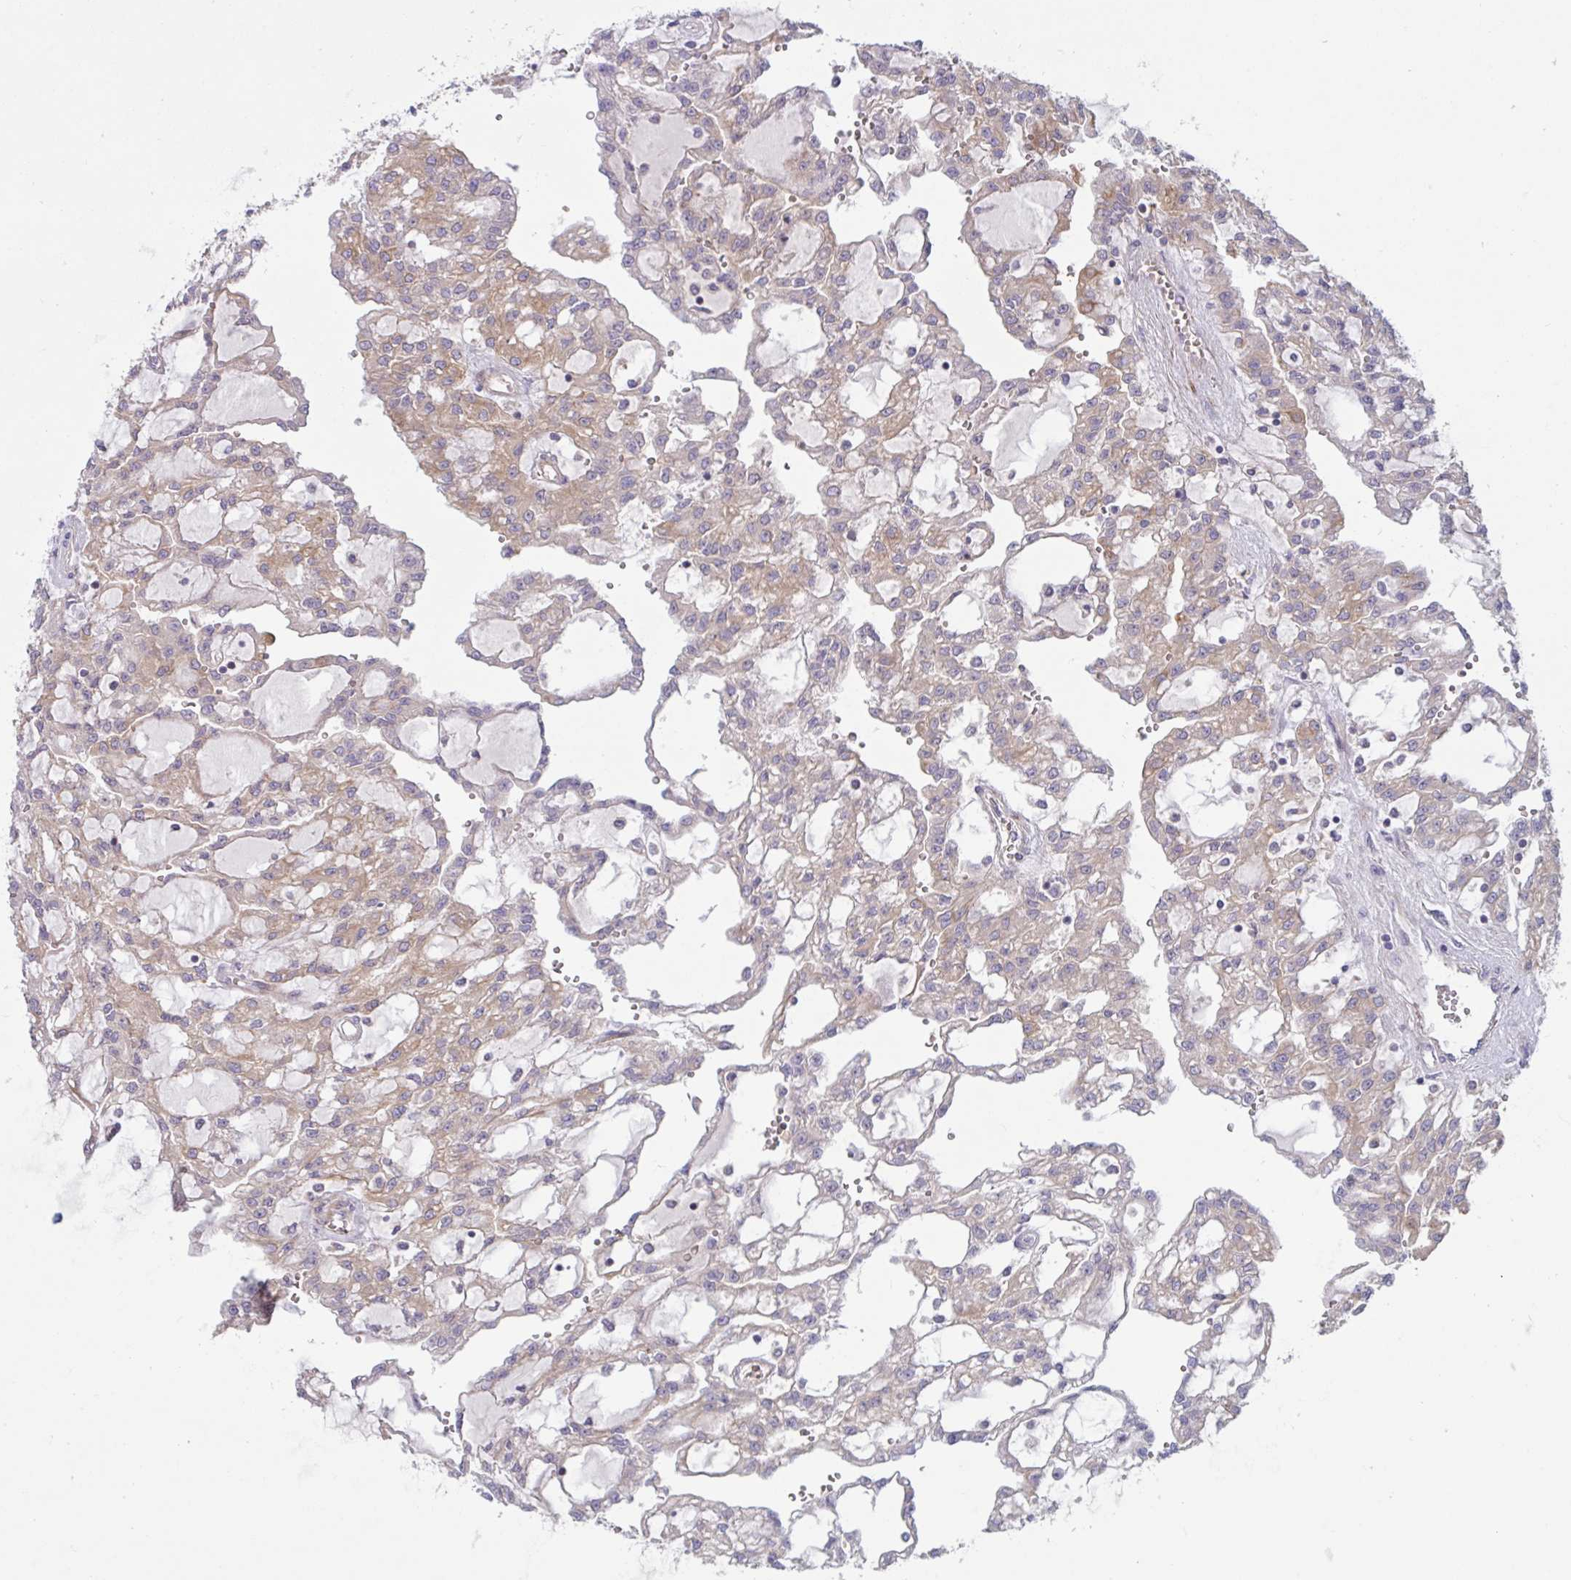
{"staining": {"intensity": "weak", "quantity": "25%-75%", "location": "cytoplasmic/membranous"}, "tissue": "renal cancer", "cell_type": "Tumor cells", "image_type": "cancer", "snomed": [{"axis": "morphology", "description": "Adenocarcinoma, NOS"}, {"axis": "topography", "description": "Kidney"}], "caption": "Adenocarcinoma (renal) was stained to show a protein in brown. There is low levels of weak cytoplasmic/membranous positivity in about 25%-75% of tumor cells.", "gene": "TANK", "patient": {"sex": "male", "age": 63}}